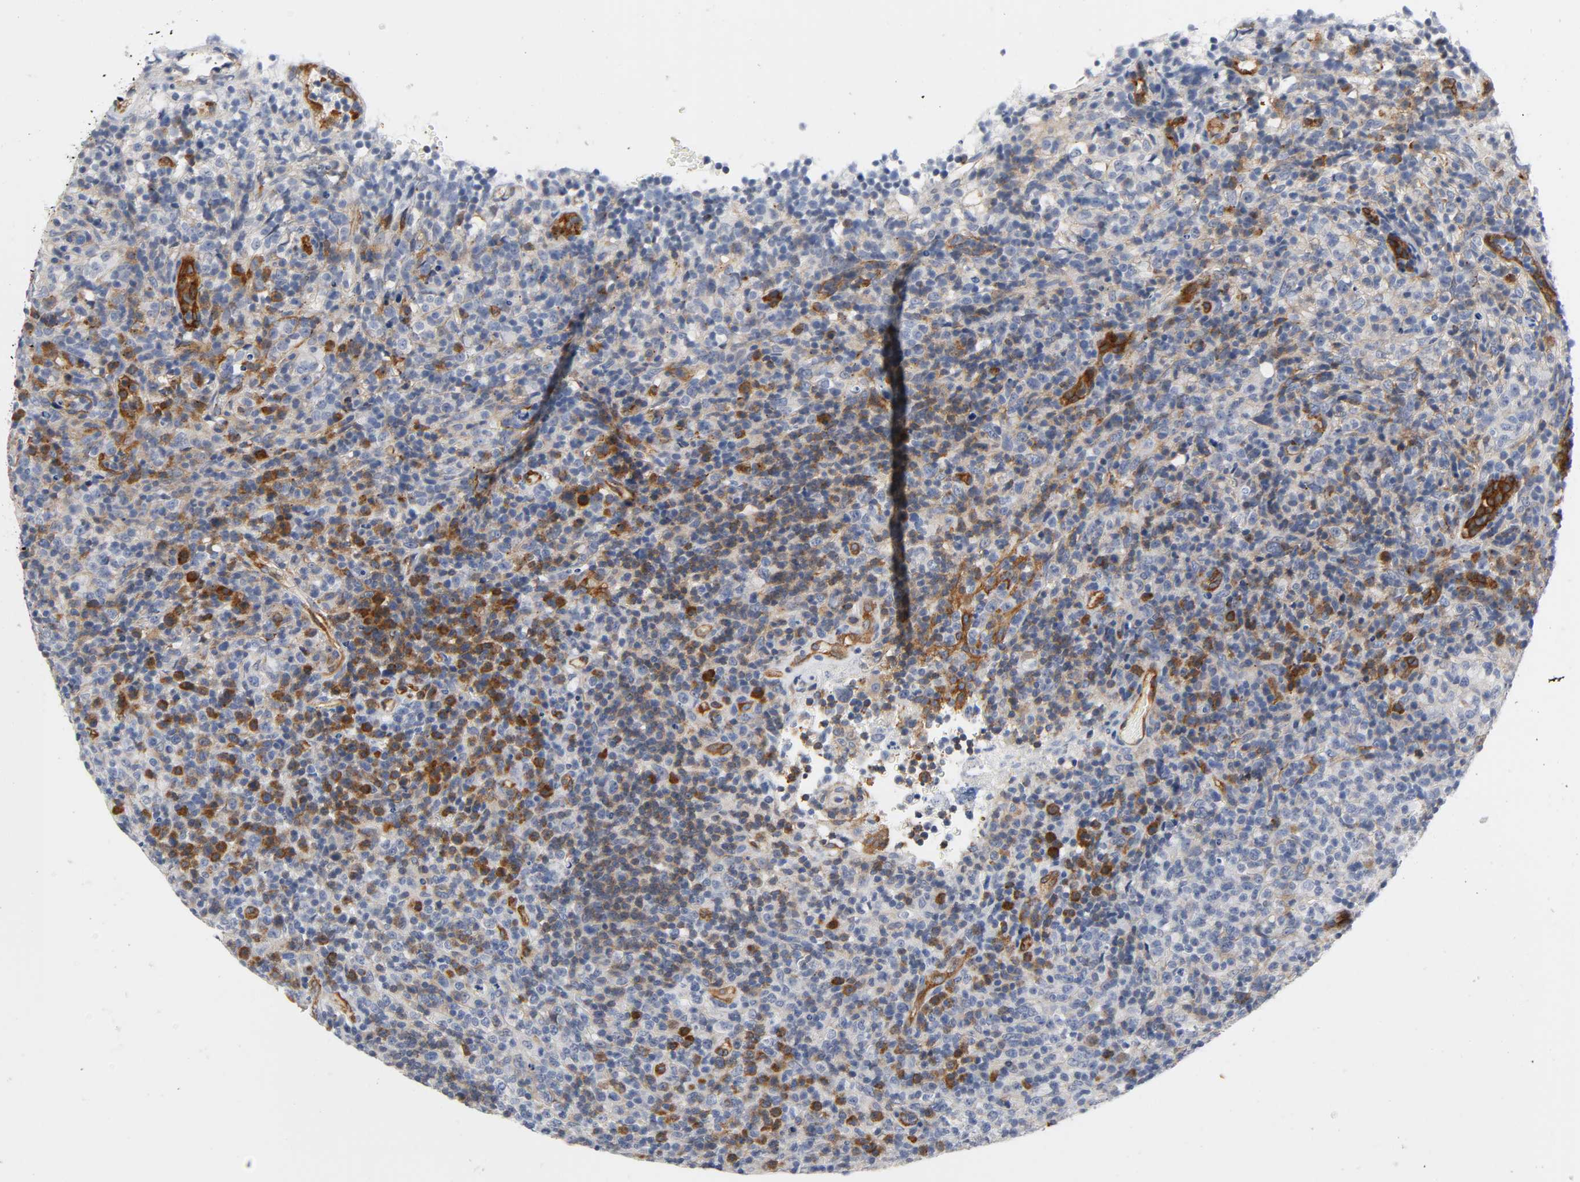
{"staining": {"intensity": "moderate", "quantity": "<25%", "location": "cytoplasmic/membranous"}, "tissue": "lymphoma", "cell_type": "Tumor cells", "image_type": "cancer", "snomed": [{"axis": "morphology", "description": "Malignant lymphoma, non-Hodgkin's type, High grade"}, {"axis": "topography", "description": "Lymph node"}], "caption": "Immunohistochemistry staining of malignant lymphoma, non-Hodgkin's type (high-grade), which shows low levels of moderate cytoplasmic/membranous positivity in approximately <25% of tumor cells indicating moderate cytoplasmic/membranous protein staining. The staining was performed using DAB (brown) for protein detection and nuclei were counterstained in hematoxylin (blue).", "gene": "CD2AP", "patient": {"sex": "female", "age": 76}}